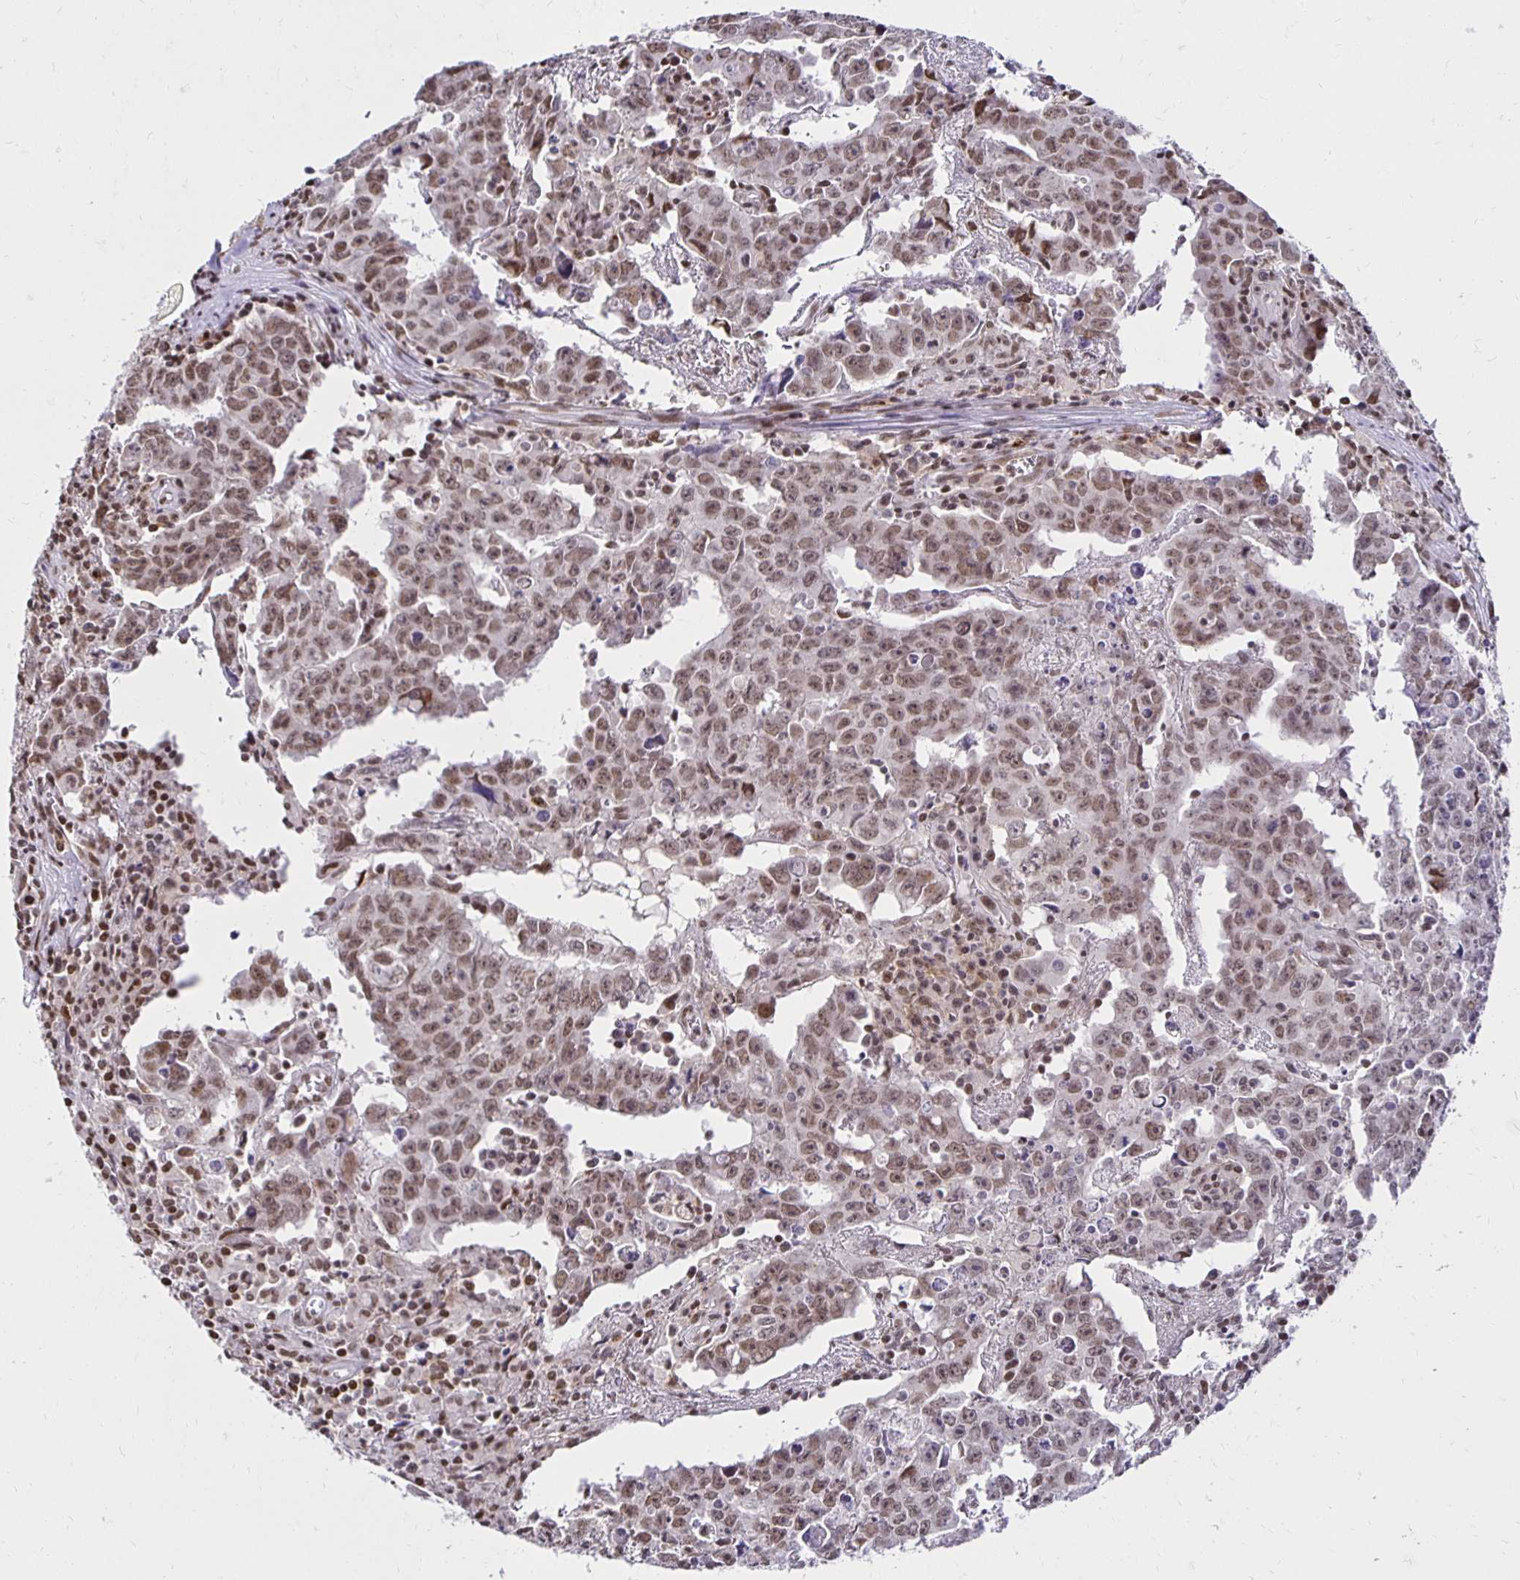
{"staining": {"intensity": "moderate", "quantity": ">75%", "location": "nuclear"}, "tissue": "testis cancer", "cell_type": "Tumor cells", "image_type": "cancer", "snomed": [{"axis": "morphology", "description": "Carcinoma, Embryonal, NOS"}, {"axis": "topography", "description": "Testis"}], "caption": "Protein staining of embryonal carcinoma (testis) tissue displays moderate nuclear positivity in about >75% of tumor cells. (DAB (3,3'-diaminobenzidine) IHC with brightfield microscopy, high magnification).", "gene": "ZNF579", "patient": {"sex": "male", "age": 22}}